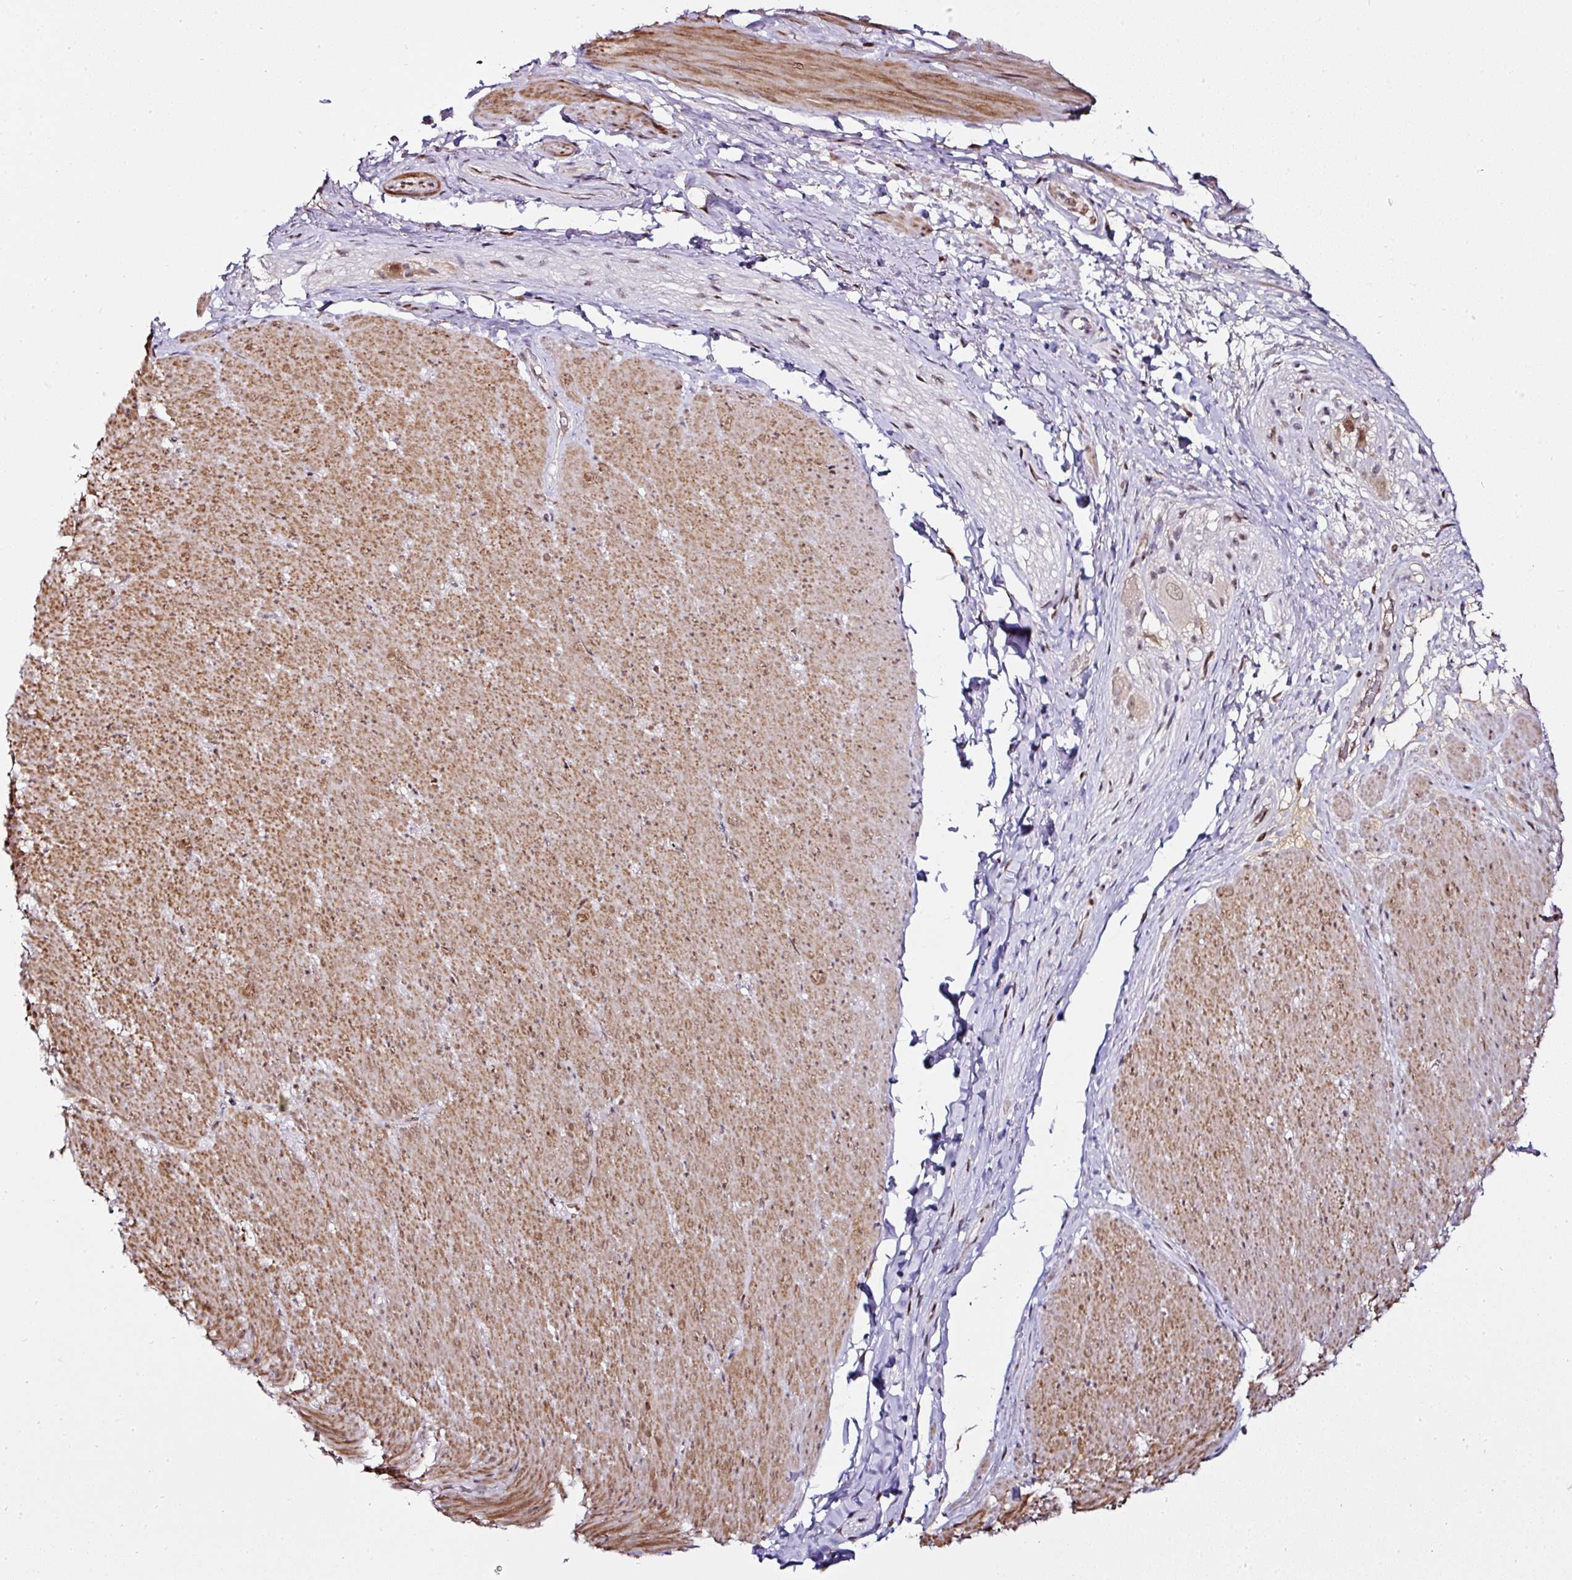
{"staining": {"intensity": "moderate", "quantity": "25%-75%", "location": "cytoplasmic/membranous,nuclear"}, "tissue": "smooth muscle", "cell_type": "Smooth muscle cells", "image_type": "normal", "snomed": [{"axis": "morphology", "description": "Normal tissue, NOS"}, {"axis": "topography", "description": "Smooth muscle"}, {"axis": "topography", "description": "Rectum"}], "caption": "Unremarkable smooth muscle exhibits moderate cytoplasmic/membranous,nuclear expression in about 25%-75% of smooth muscle cells, visualized by immunohistochemistry. The staining is performed using DAB (3,3'-diaminobenzidine) brown chromogen to label protein expression. The nuclei are counter-stained blue using hematoxylin.", "gene": "KLF16", "patient": {"sex": "male", "age": 53}}